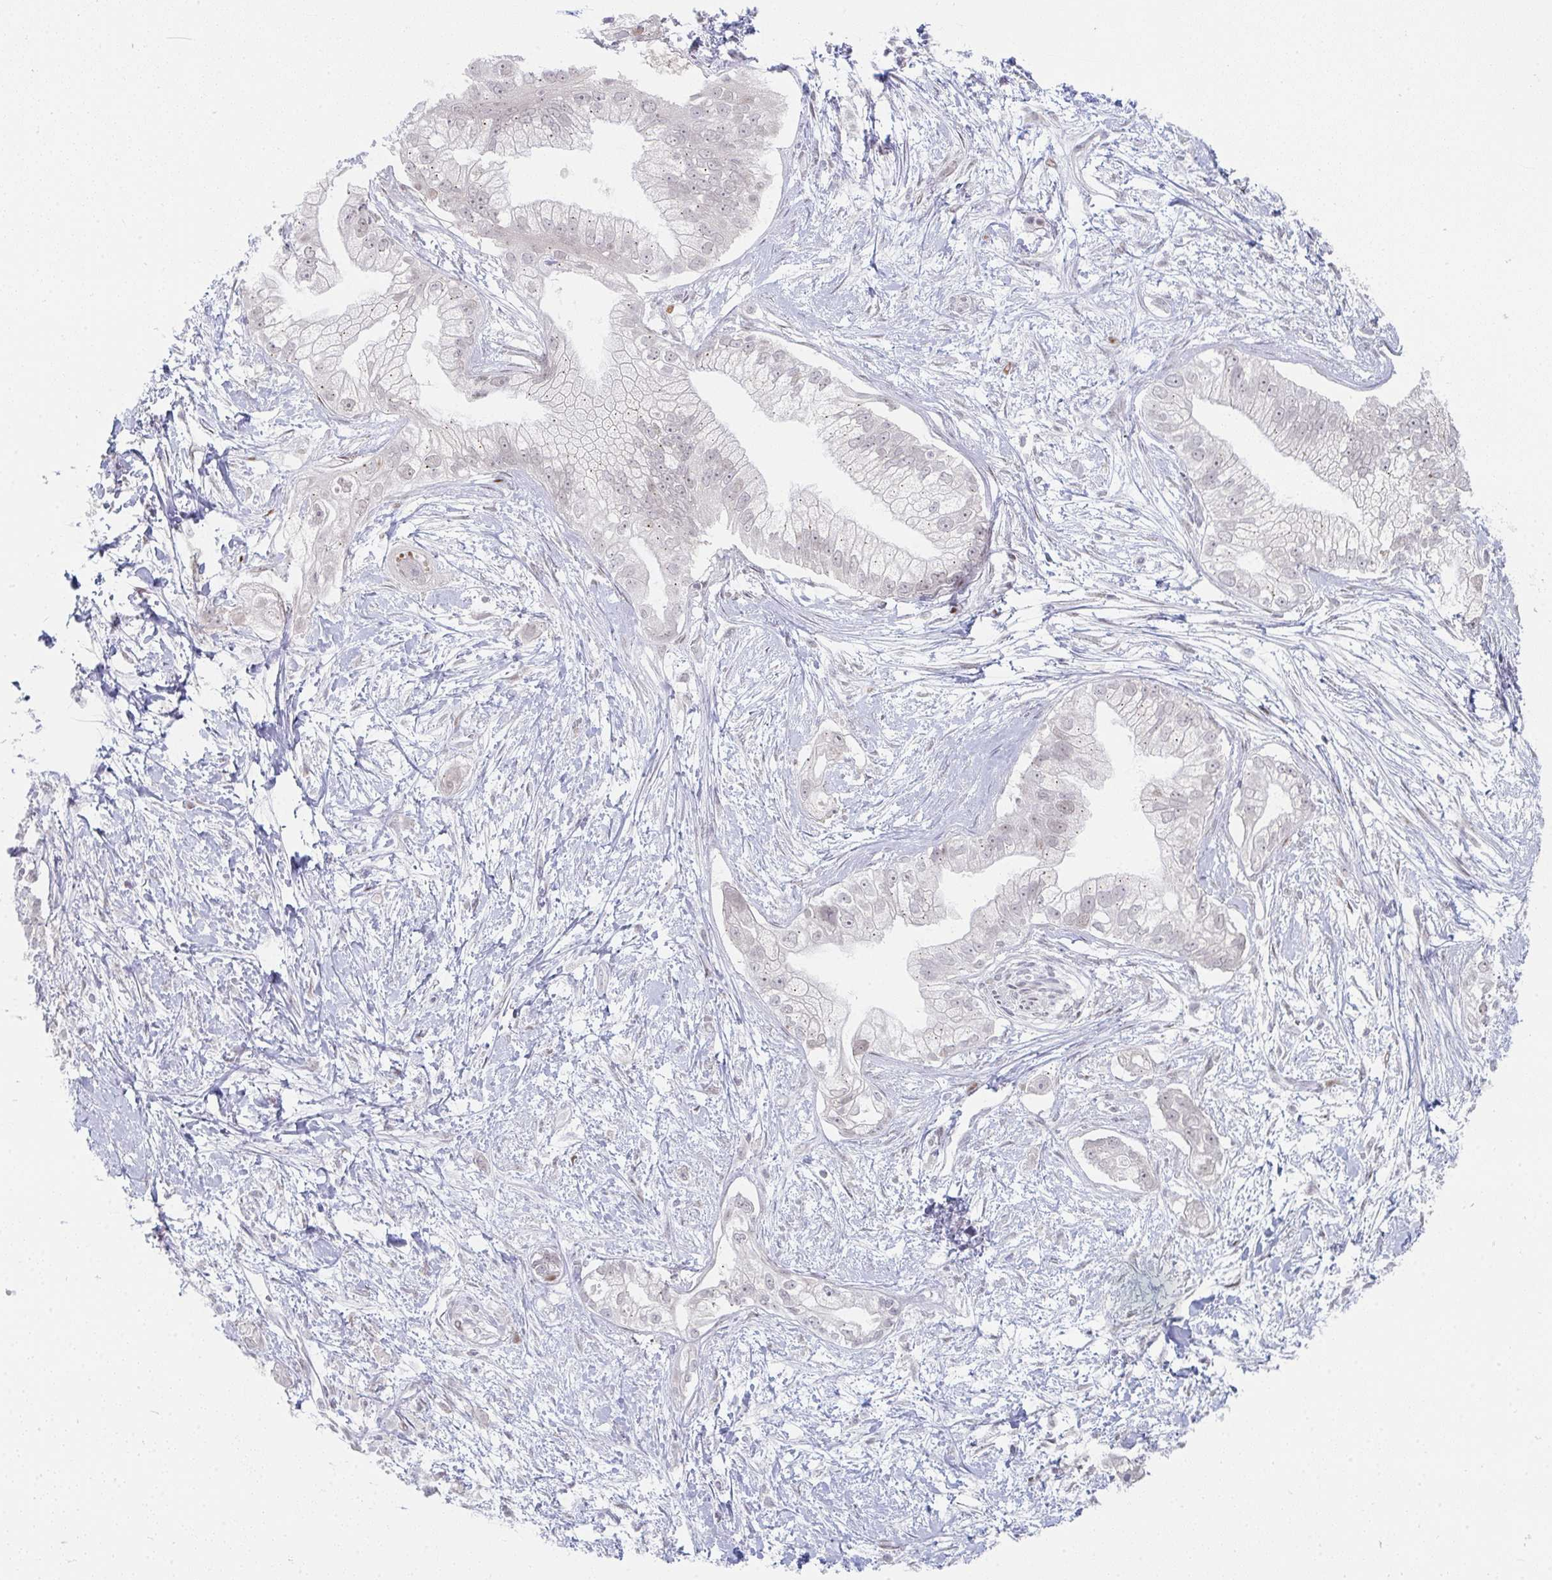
{"staining": {"intensity": "weak", "quantity": "<25%", "location": "nuclear"}, "tissue": "pancreatic cancer", "cell_type": "Tumor cells", "image_type": "cancer", "snomed": [{"axis": "morphology", "description": "Adenocarcinoma, NOS"}, {"axis": "topography", "description": "Pancreas"}], "caption": "Immunohistochemistry (IHC) micrograph of neoplastic tissue: human pancreatic adenocarcinoma stained with DAB reveals no significant protein expression in tumor cells.", "gene": "LIN54", "patient": {"sex": "male", "age": 70}}